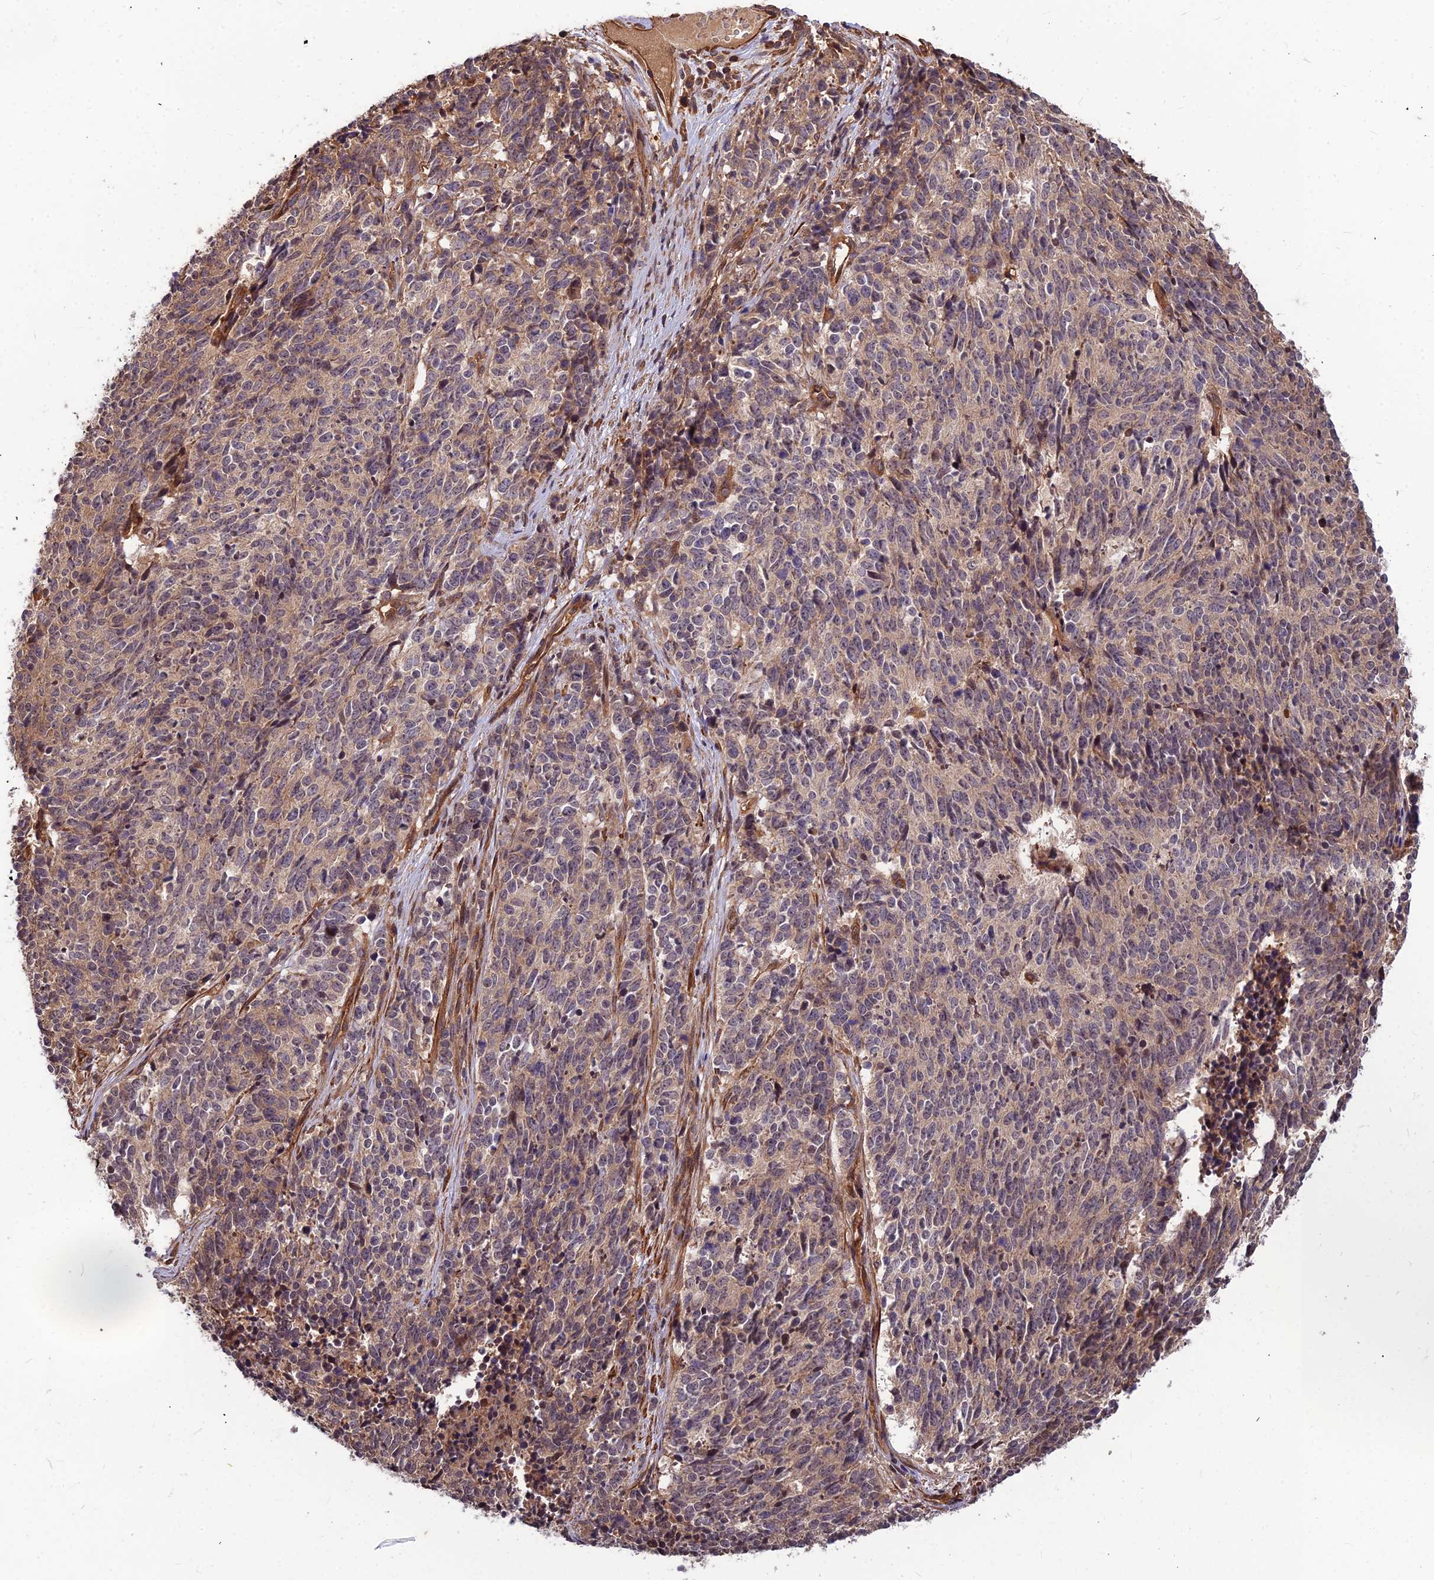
{"staining": {"intensity": "weak", "quantity": "25%-75%", "location": "cytoplasmic/membranous"}, "tissue": "cervical cancer", "cell_type": "Tumor cells", "image_type": "cancer", "snomed": [{"axis": "morphology", "description": "Squamous cell carcinoma, NOS"}, {"axis": "topography", "description": "Cervix"}], "caption": "Immunohistochemistry (DAB) staining of squamous cell carcinoma (cervical) exhibits weak cytoplasmic/membranous protein positivity in approximately 25%-75% of tumor cells.", "gene": "ZNF467", "patient": {"sex": "female", "age": 29}}